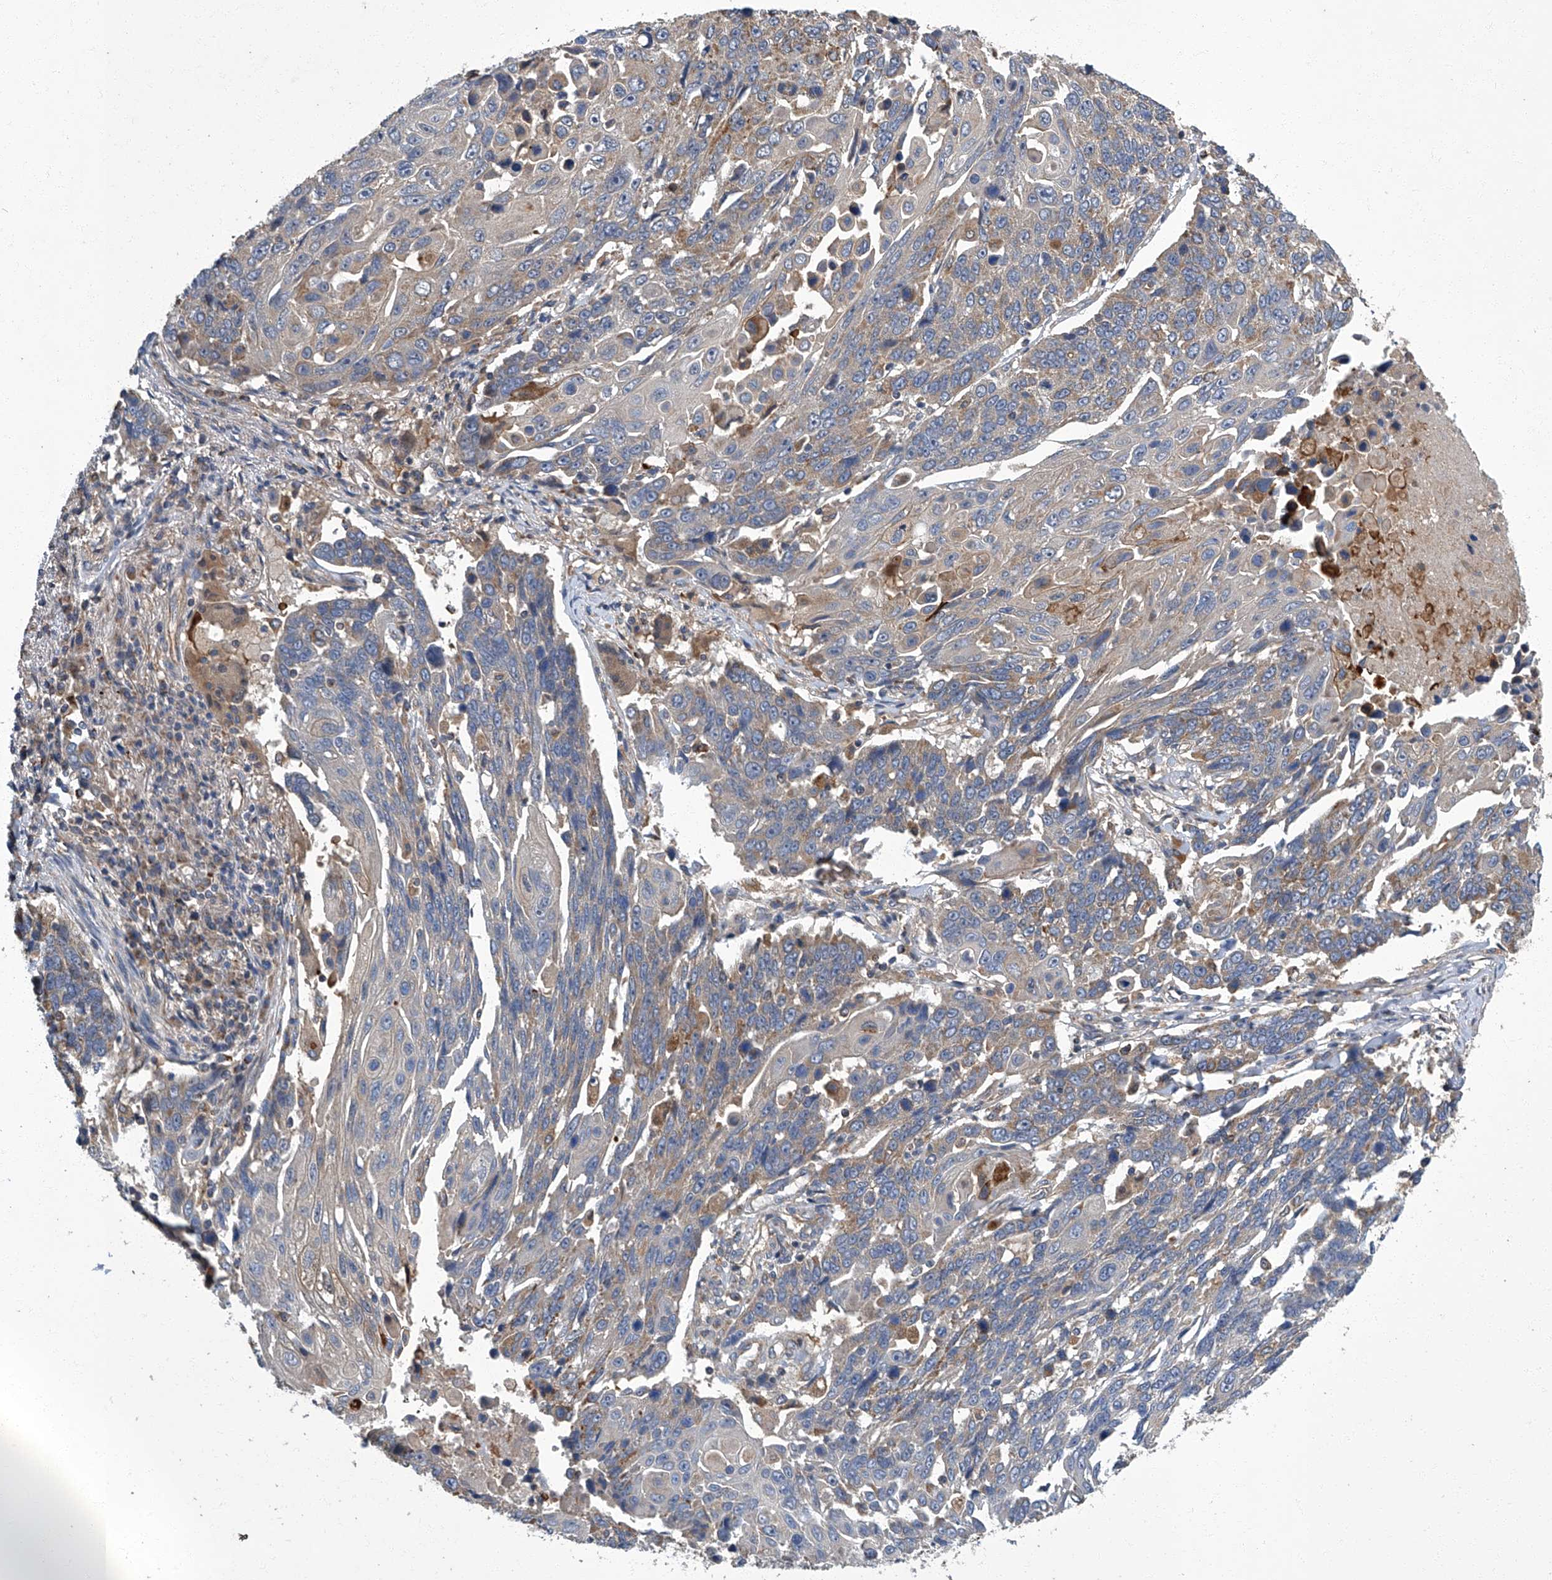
{"staining": {"intensity": "weak", "quantity": "<25%", "location": "cytoplasmic/membranous"}, "tissue": "lung cancer", "cell_type": "Tumor cells", "image_type": "cancer", "snomed": [{"axis": "morphology", "description": "Squamous cell carcinoma, NOS"}, {"axis": "topography", "description": "Lung"}], "caption": "An immunohistochemistry (IHC) image of lung squamous cell carcinoma is shown. There is no staining in tumor cells of lung squamous cell carcinoma. (Brightfield microscopy of DAB (3,3'-diaminobenzidine) immunohistochemistry (IHC) at high magnification).", "gene": "TNFRSF13B", "patient": {"sex": "male", "age": 66}}